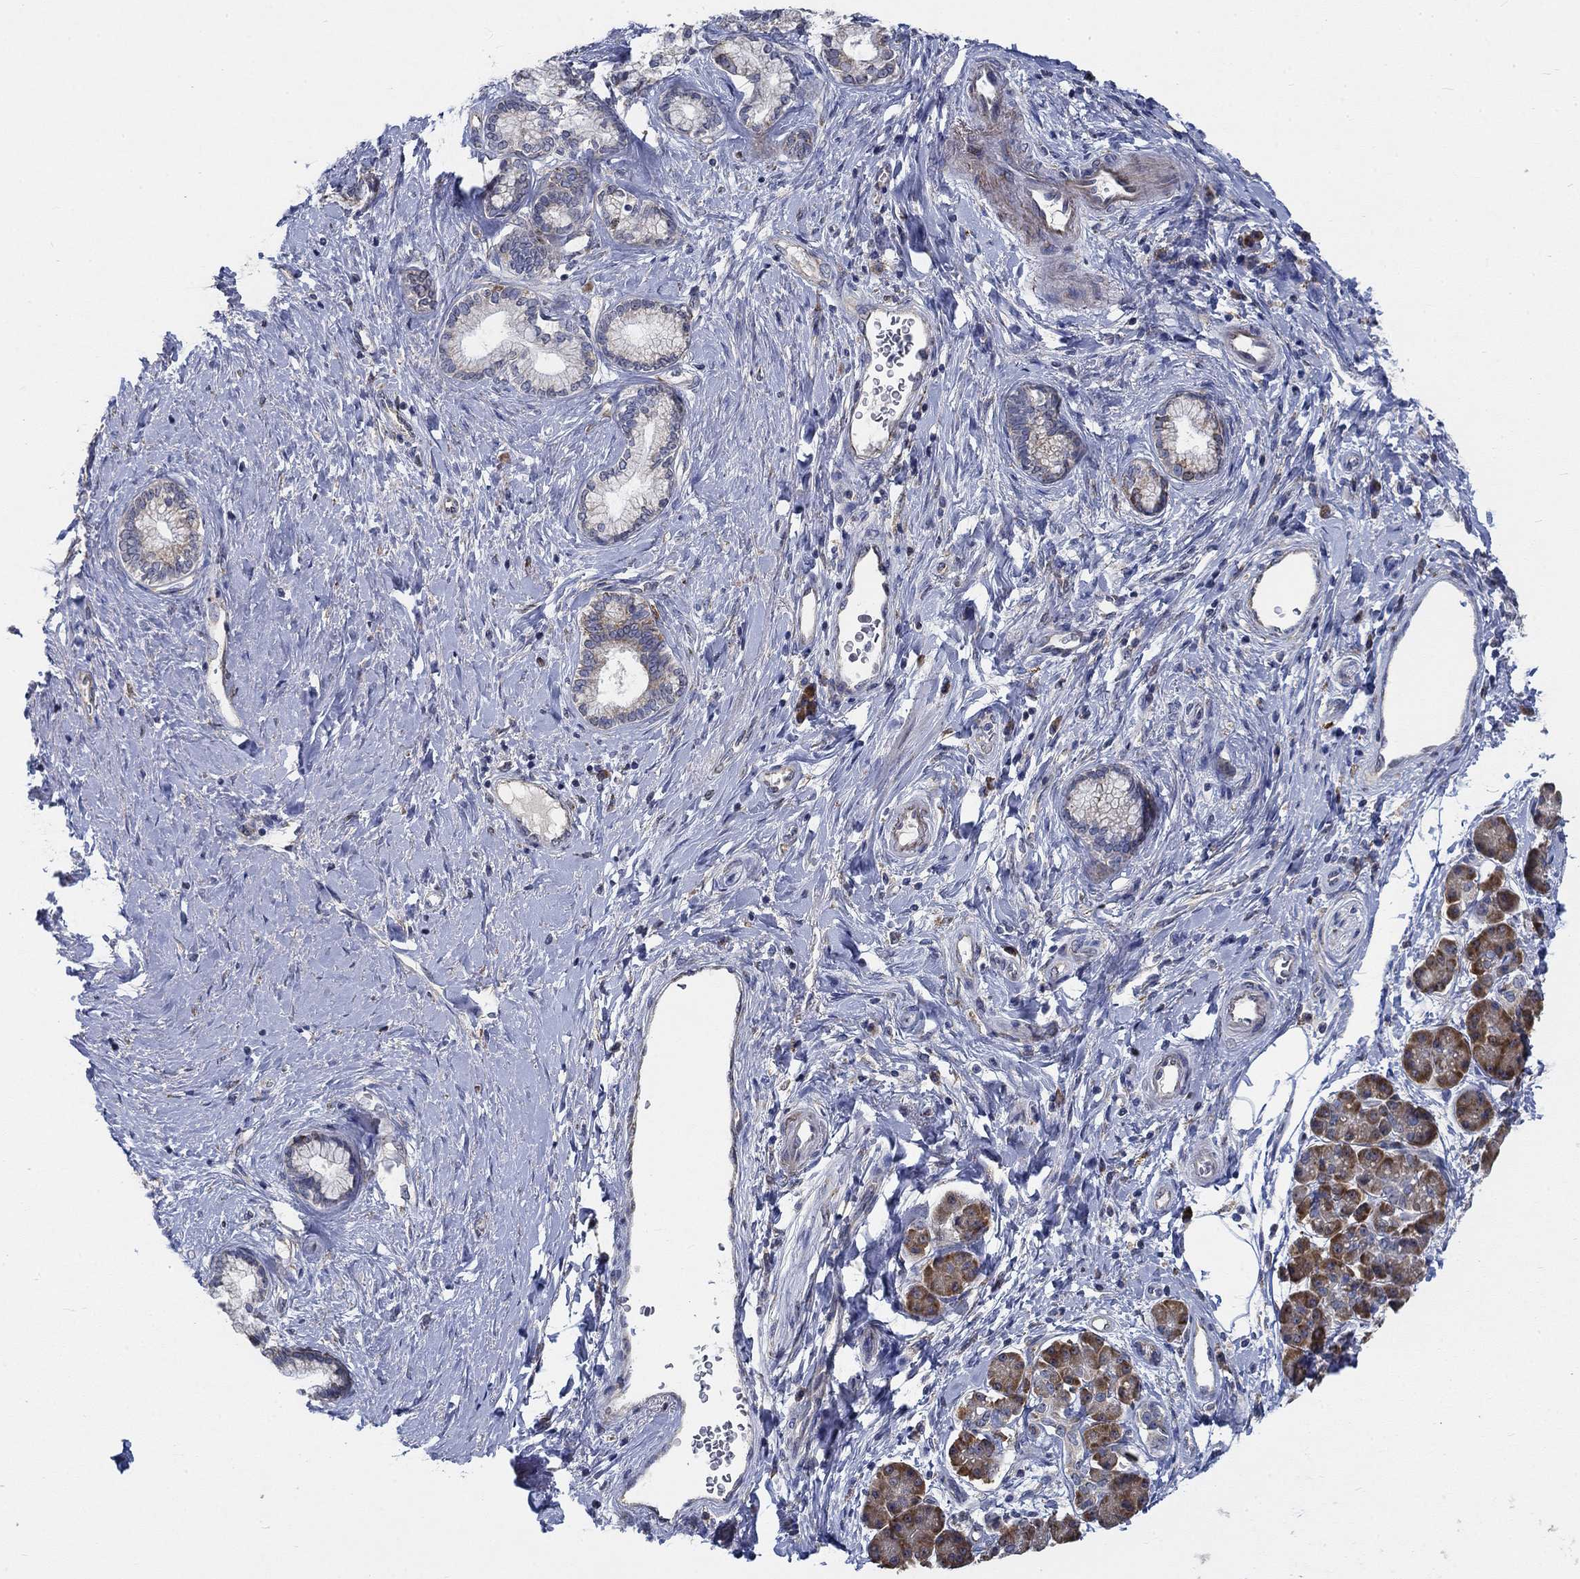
{"staining": {"intensity": "strong", "quantity": "<25%", "location": "nuclear"}, "tissue": "pancreatic cancer", "cell_type": "Tumor cells", "image_type": "cancer", "snomed": [{"axis": "morphology", "description": "Adenocarcinoma, NOS"}, {"axis": "topography", "description": "Pancreas"}], "caption": "High-magnification brightfield microscopy of pancreatic adenocarcinoma stained with DAB (brown) and counterstained with hematoxylin (blue). tumor cells exhibit strong nuclear staining is appreciated in about<25% of cells.", "gene": "MMP24", "patient": {"sex": "female", "age": 73}}